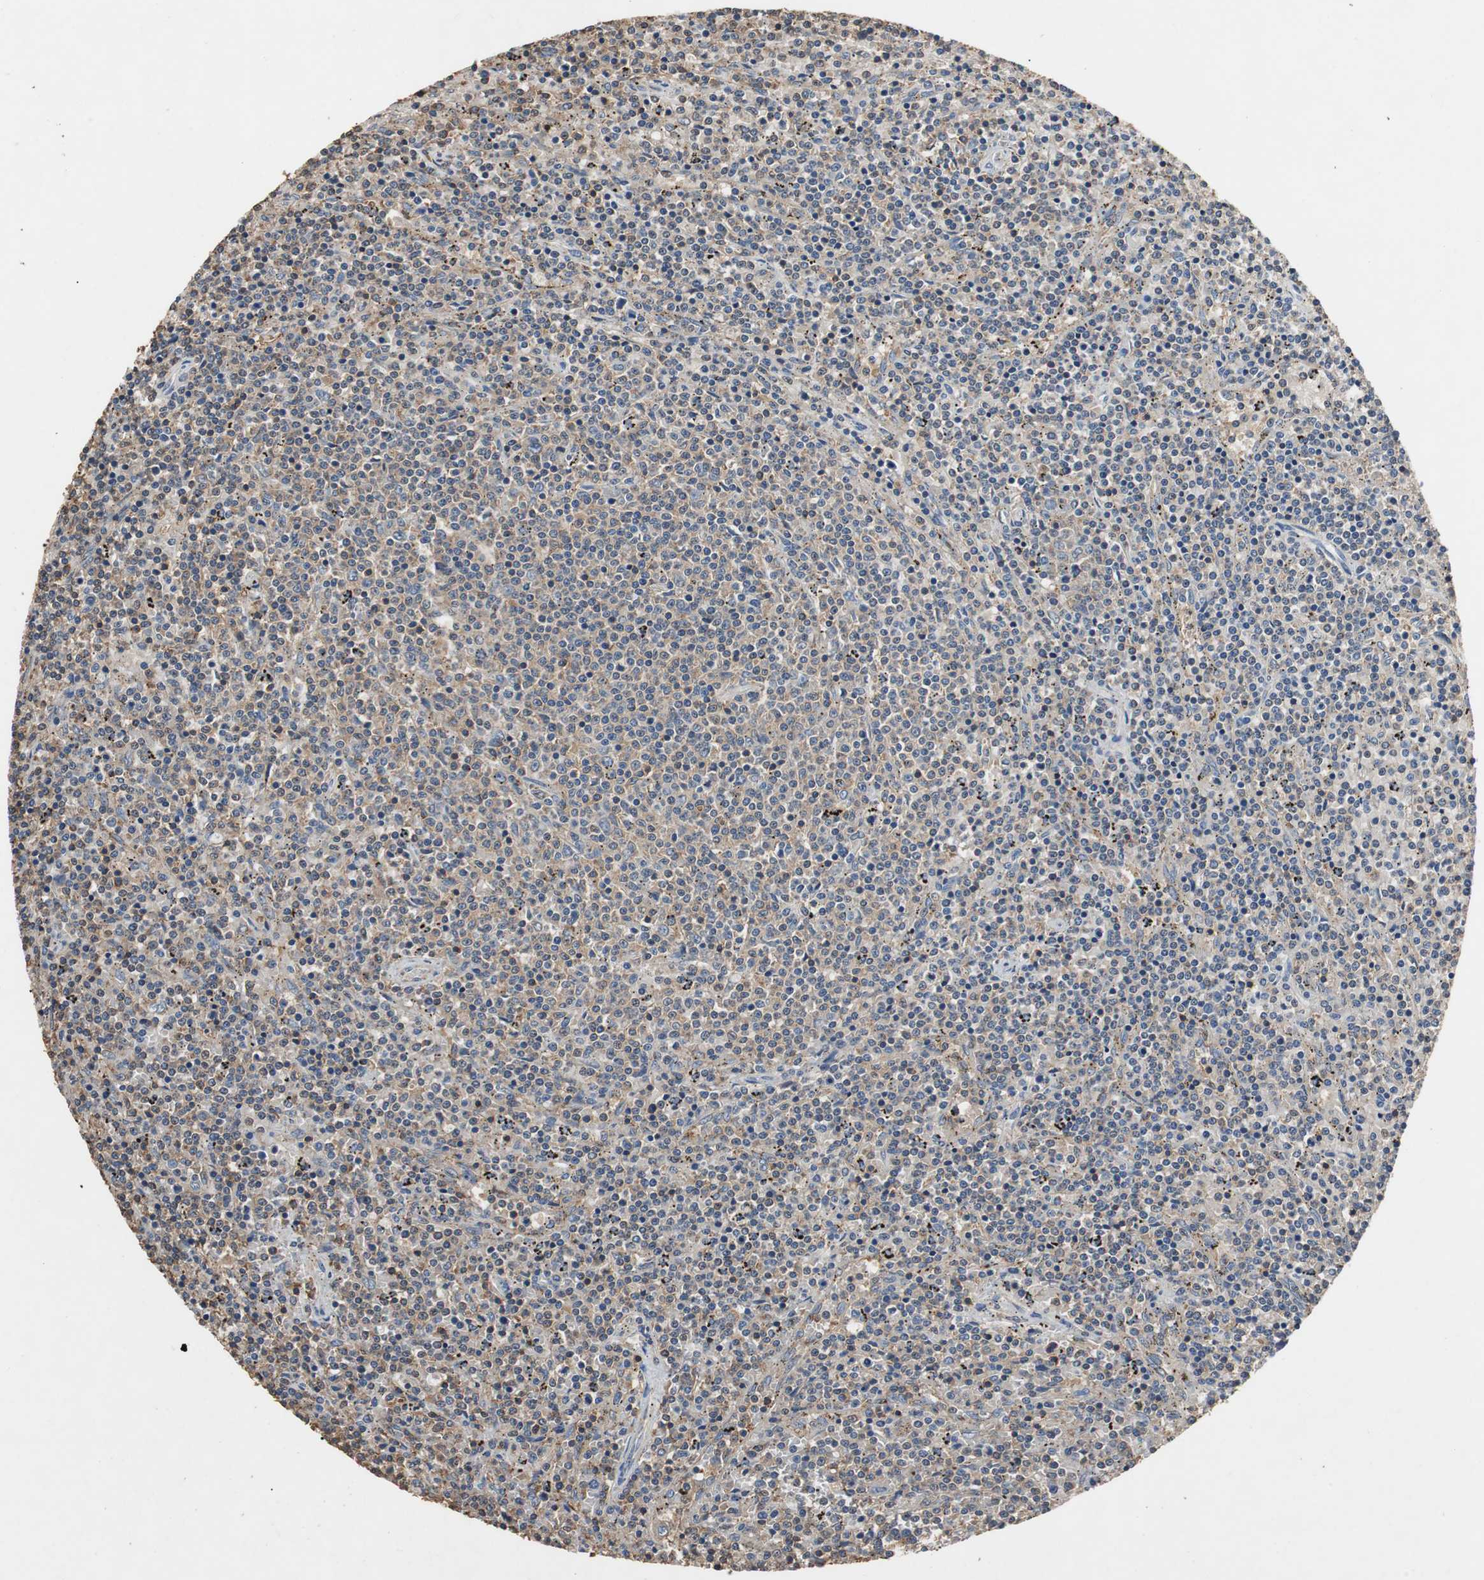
{"staining": {"intensity": "weak", "quantity": "25%-75%", "location": "cytoplasmic/membranous"}, "tissue": "lymphoma", "cell_type": "Tumor cells", "image_type": "cancer", "snomed": [{"axis": "morphology", "description": "Malignant lymphoma, non-Hodgkin's type, Low grade"}, {"axis": "topography", "description": "Spleen"}], "caption": "This is a photomicrograph of immunohistochemistry staining of lymphoma, which shows weak staining in the cytoplasmic/membranous of tumor cells.", "gene": "TNFRSF14", "patient": {"sex": "female", "age": 50}}